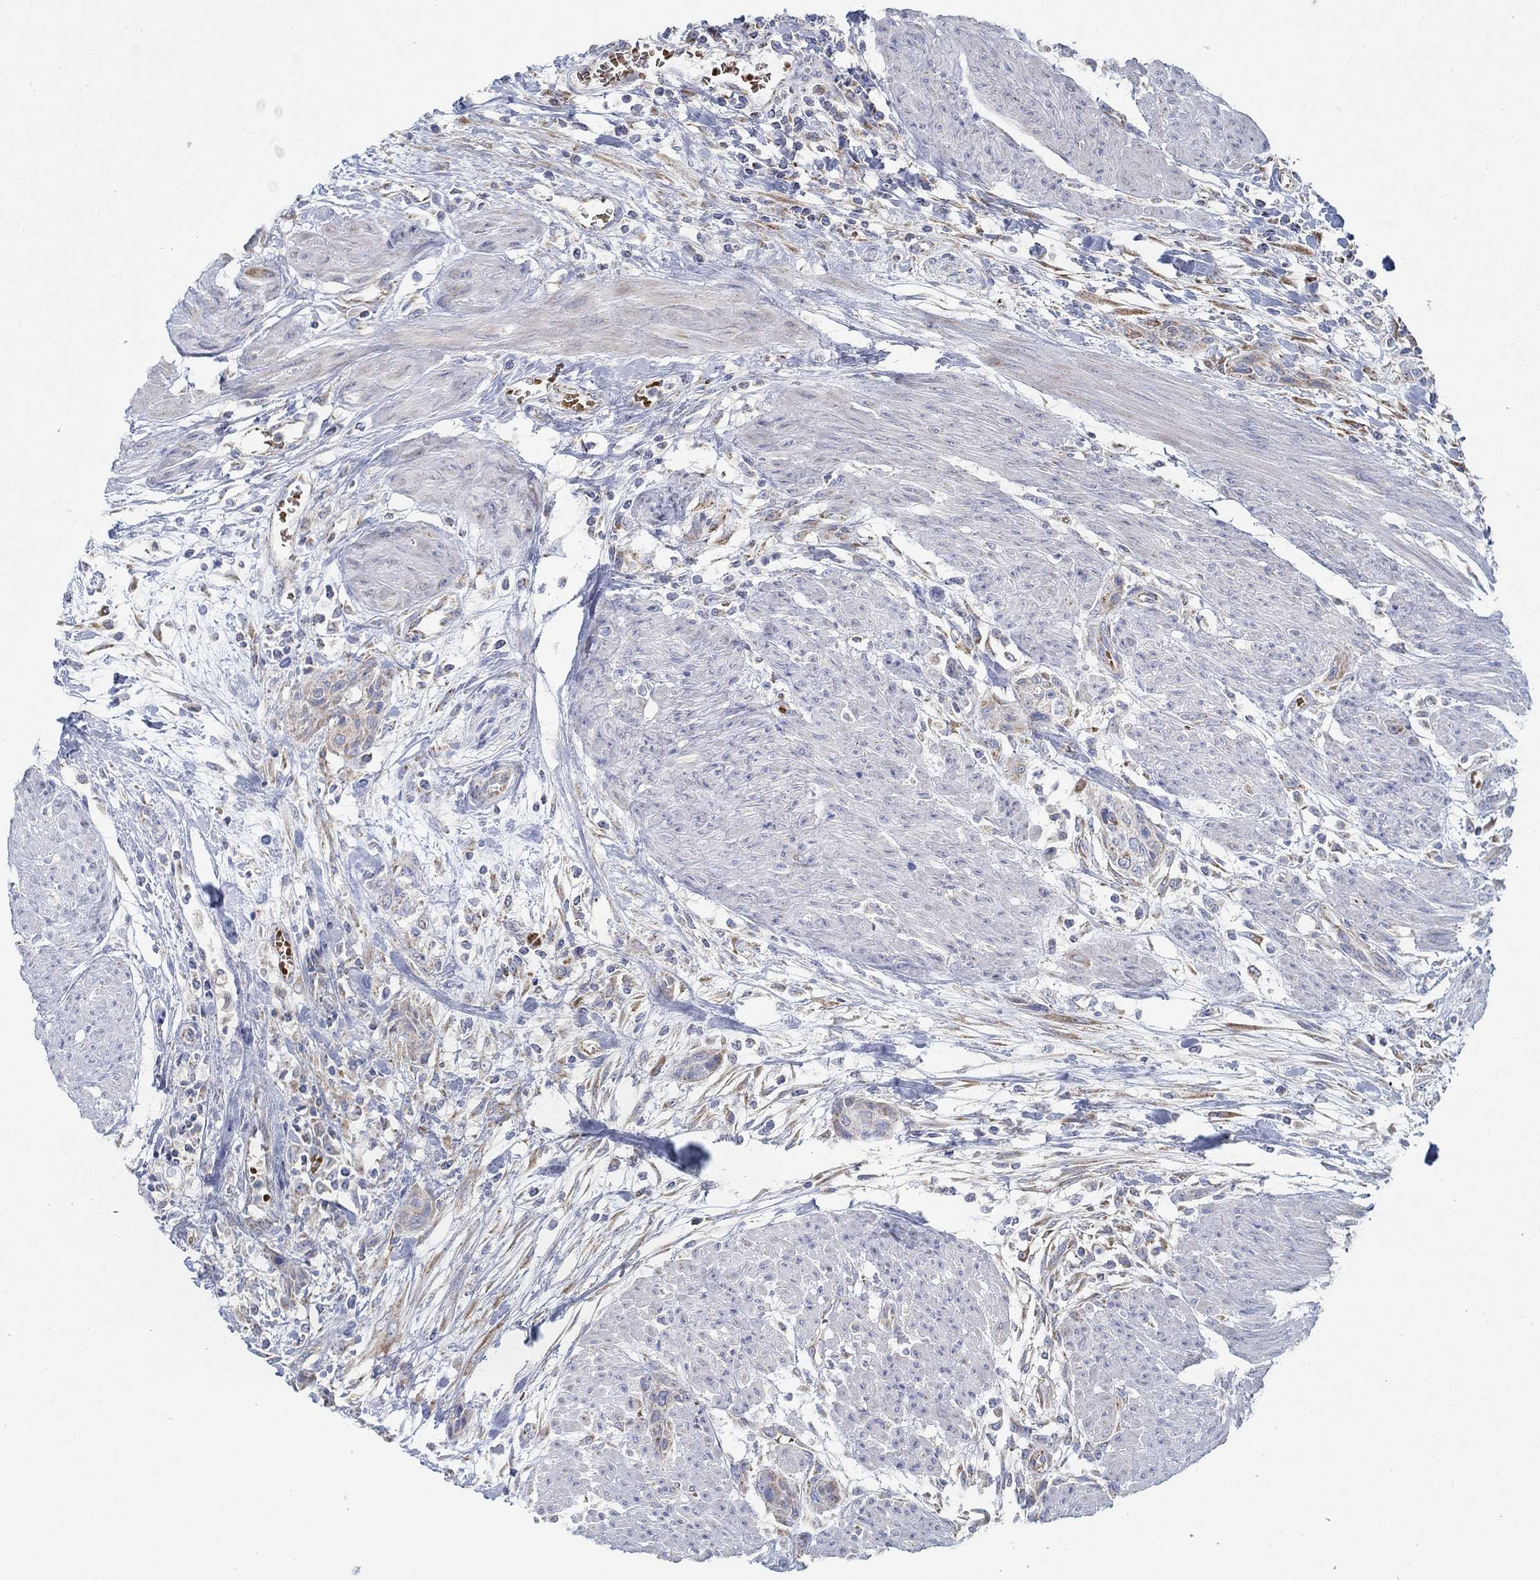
{"staining": {"intensity": "moderate", "quantity": "25%-75%", "location": "cytoplasmic/membranous"}, "tissue": "urothelial cancer", "cell_type": "Tumor cells", "image_type": "cancer", "snomed": [{"axis": "morphology", "description": "Urothelial carcinoma, High grade"}, {"axis": "topography", "description": "Urinary bladder"}], "caption": "About 25%-75% of tumor cells in urothelial cancer demonstrate moderate cytoplasmic/membranous protein expression as visualized by brown immunohistochemical staining.", "gene": "GLOD5", "patient": {"sex": "male", "age": 35}}